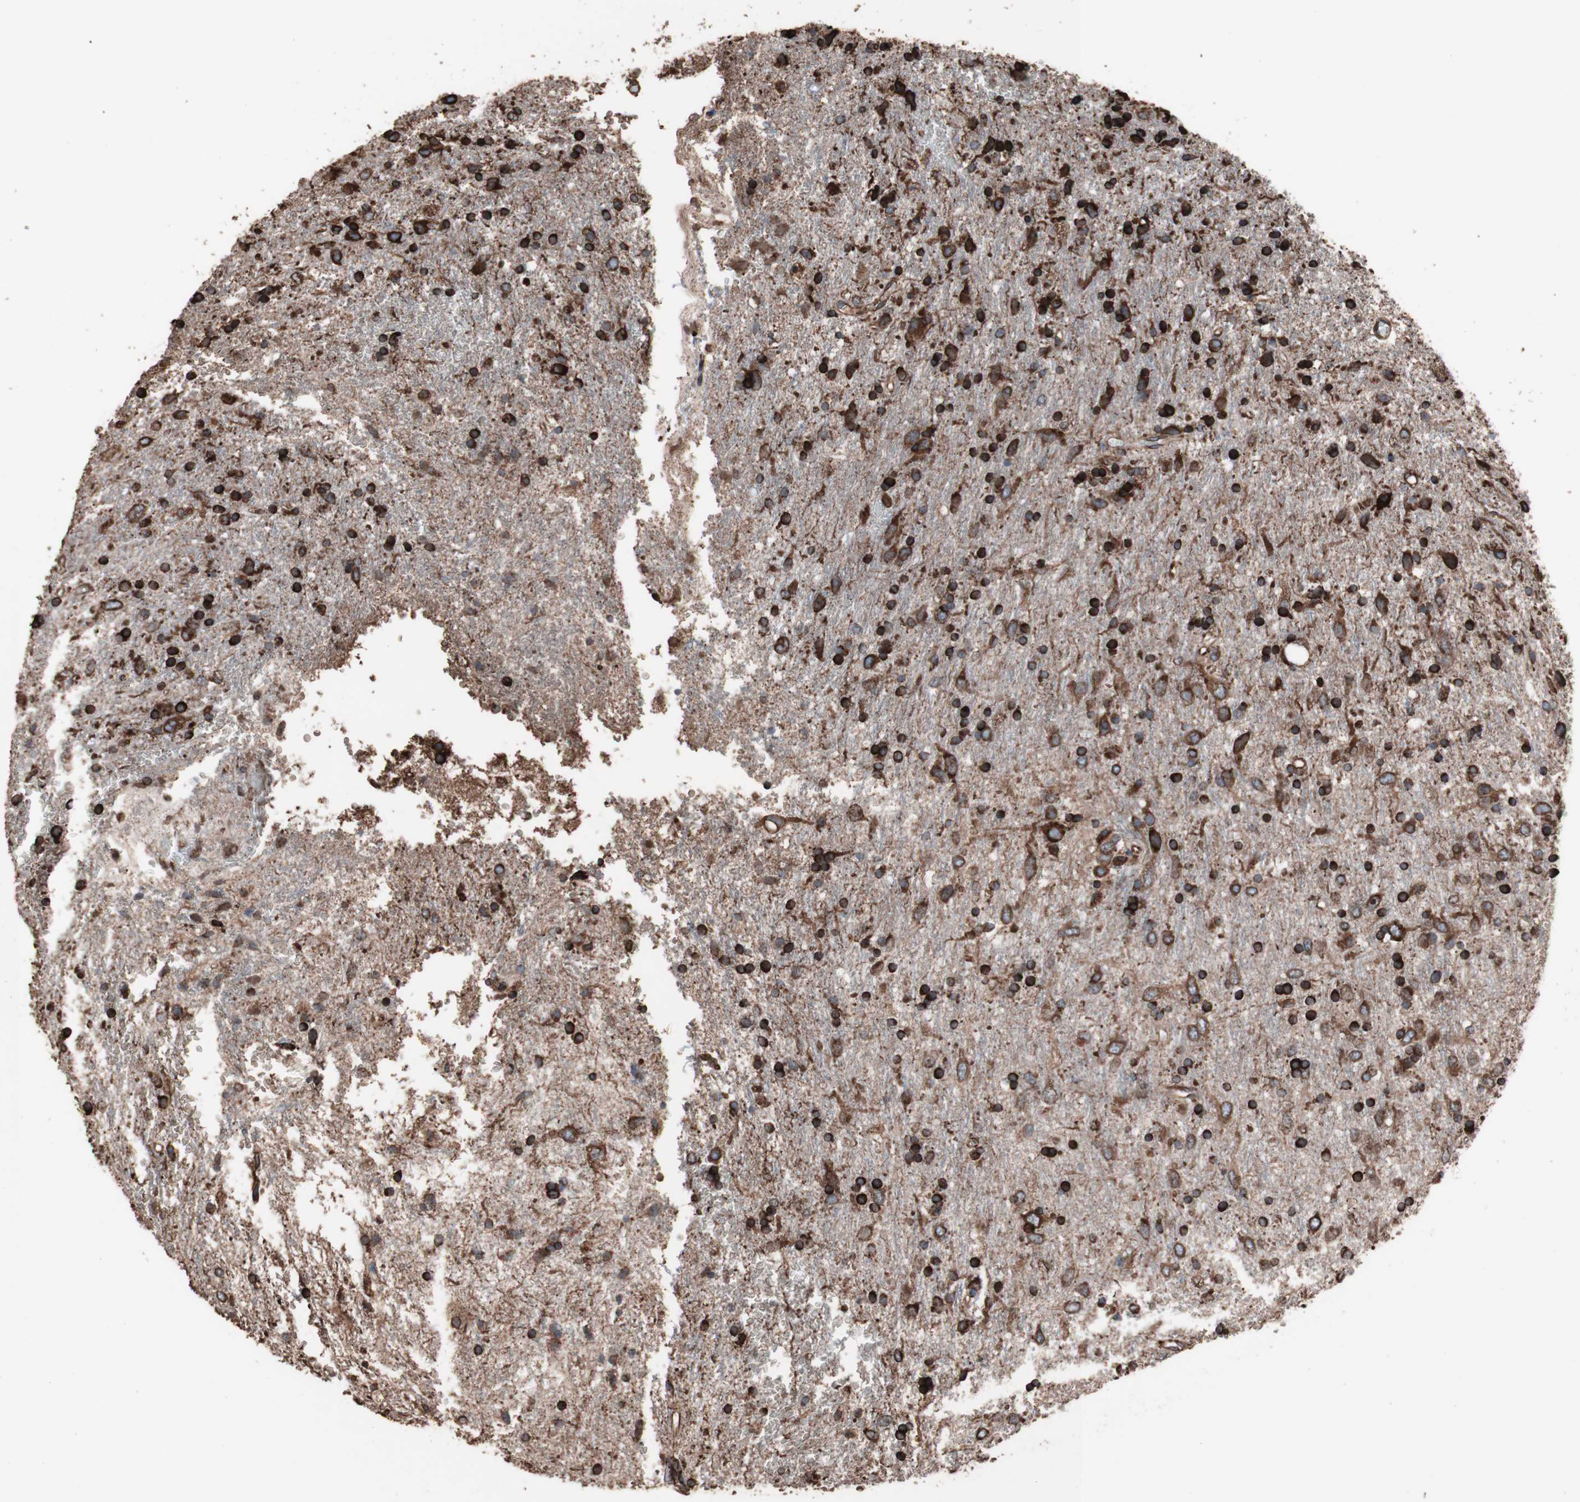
{"staining": {"intensity": "strong", "quantity": ">75%", "location": "cytoplasmic/membranous"}, "tissue": "glioma", "cell_type": "Tumor cells", "image_type": "cancer", "snomed": [{"axis": "morphology", "description": "Glioma, malignant, Low grade"}, {"axis": "topography", "description": "Brain"}], "caption": "IHC (DAB (3,3'-diaminobenzidine)) staining of low-grade glioma (malignant) displays strong cytoplasmic/membranous protein staining in about >75% of tumor cells.", "gene": "HSP90B1", "patient": {"sex": "male", "age": 77}}